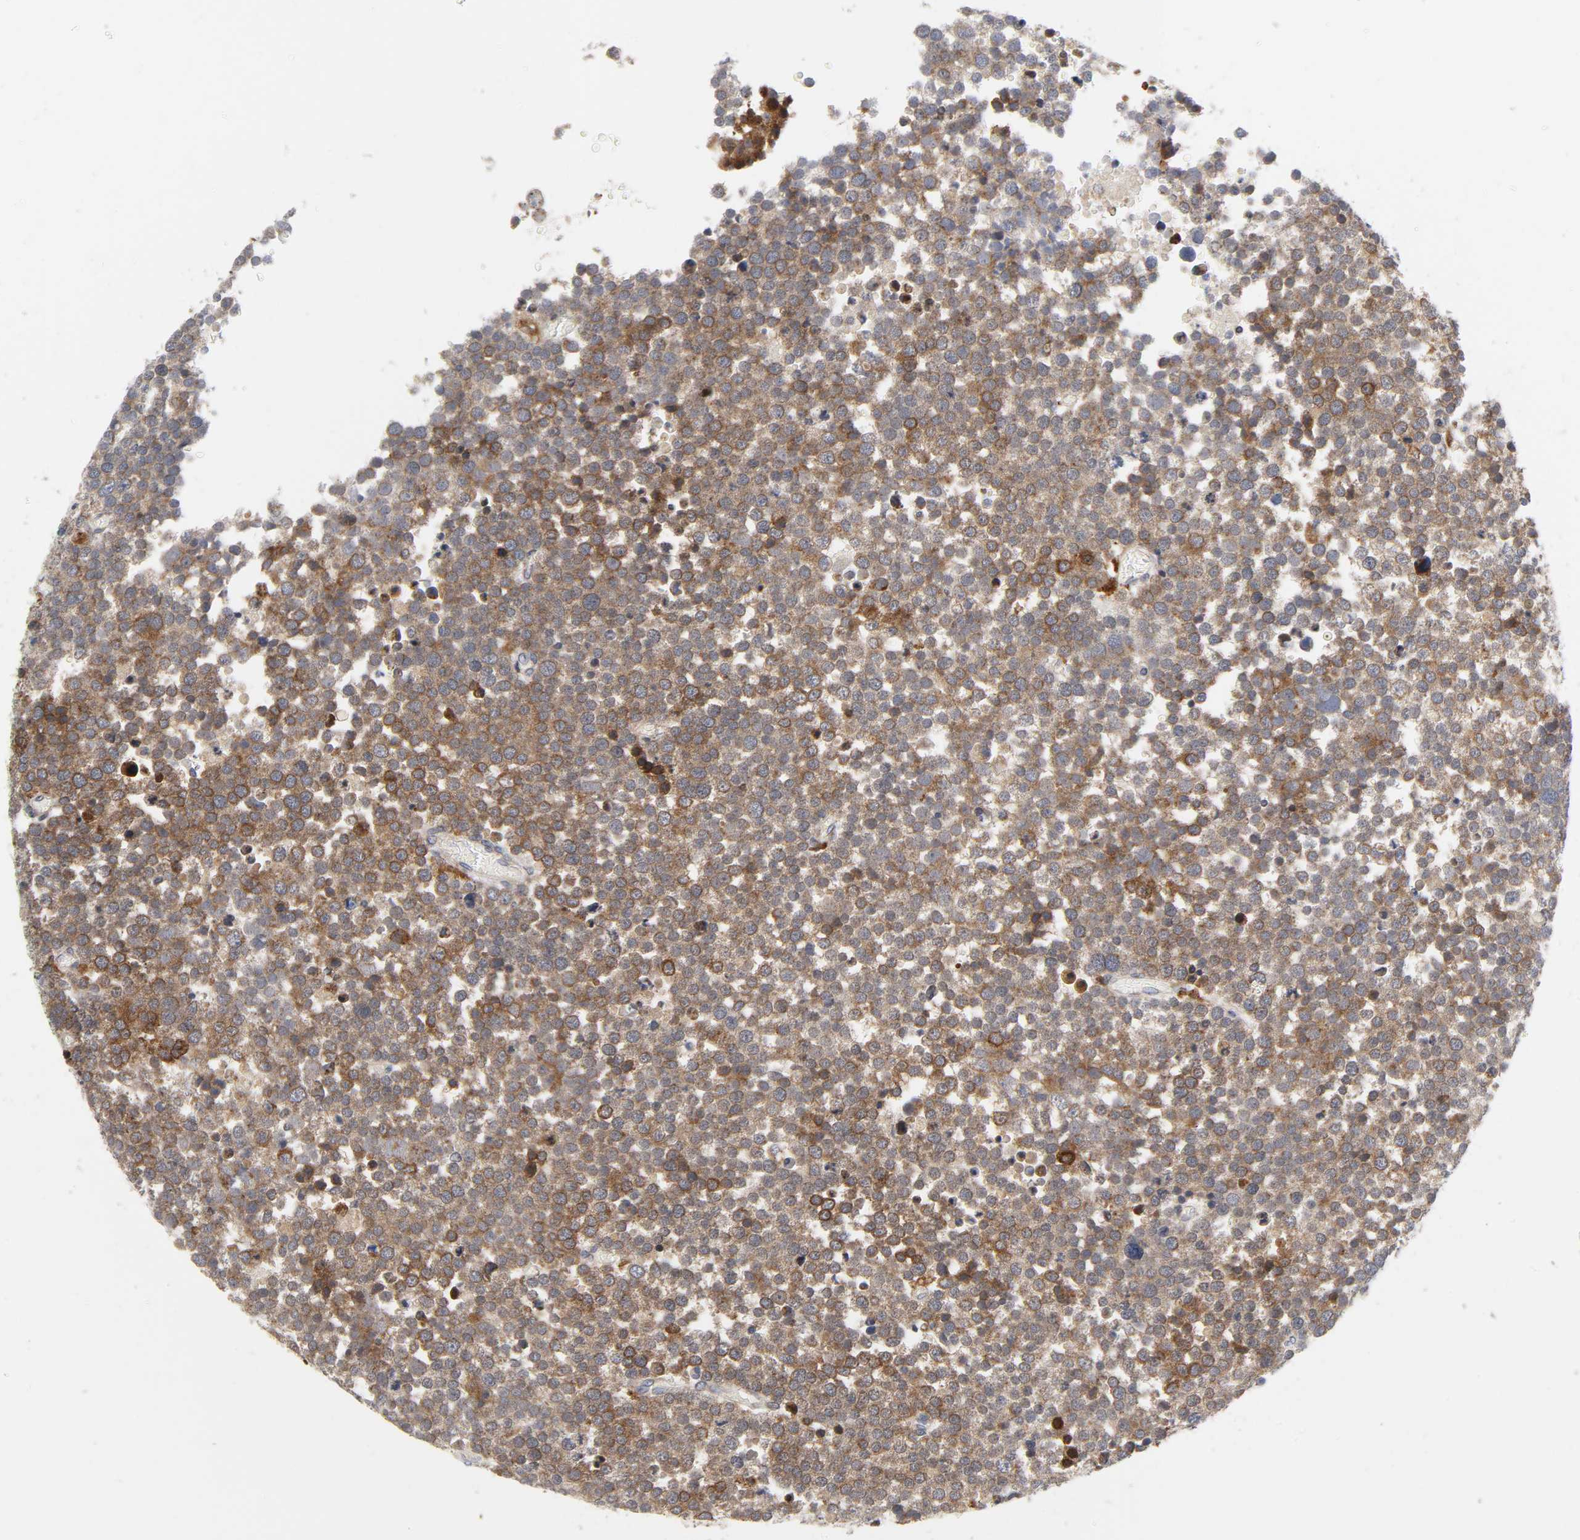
{"staining": {"intensity": "moderate", "quantity": ">75%", "location": "cytoplasmic/membranous"}, "tissue": "testis cancer", "cell_type": "Tumor cells", "image_type": "cancer", "snomed": [{"axis": "morphology", "description": "Seminoma, NOS"}, {"axis": "topography", "description": "Testis"}], "caption": "Protein expression analysis of testis cancer (seminoma) reveals moderate cytoplasmic/membranous positivity in about >75% of tumor cells. The protein is stained brown, and the nuclei are stained in blue (DAB IHC with brightfield microscopy, high magnification).", "gene": "BAX", "patient": {"sex": "male", "age": 71}}